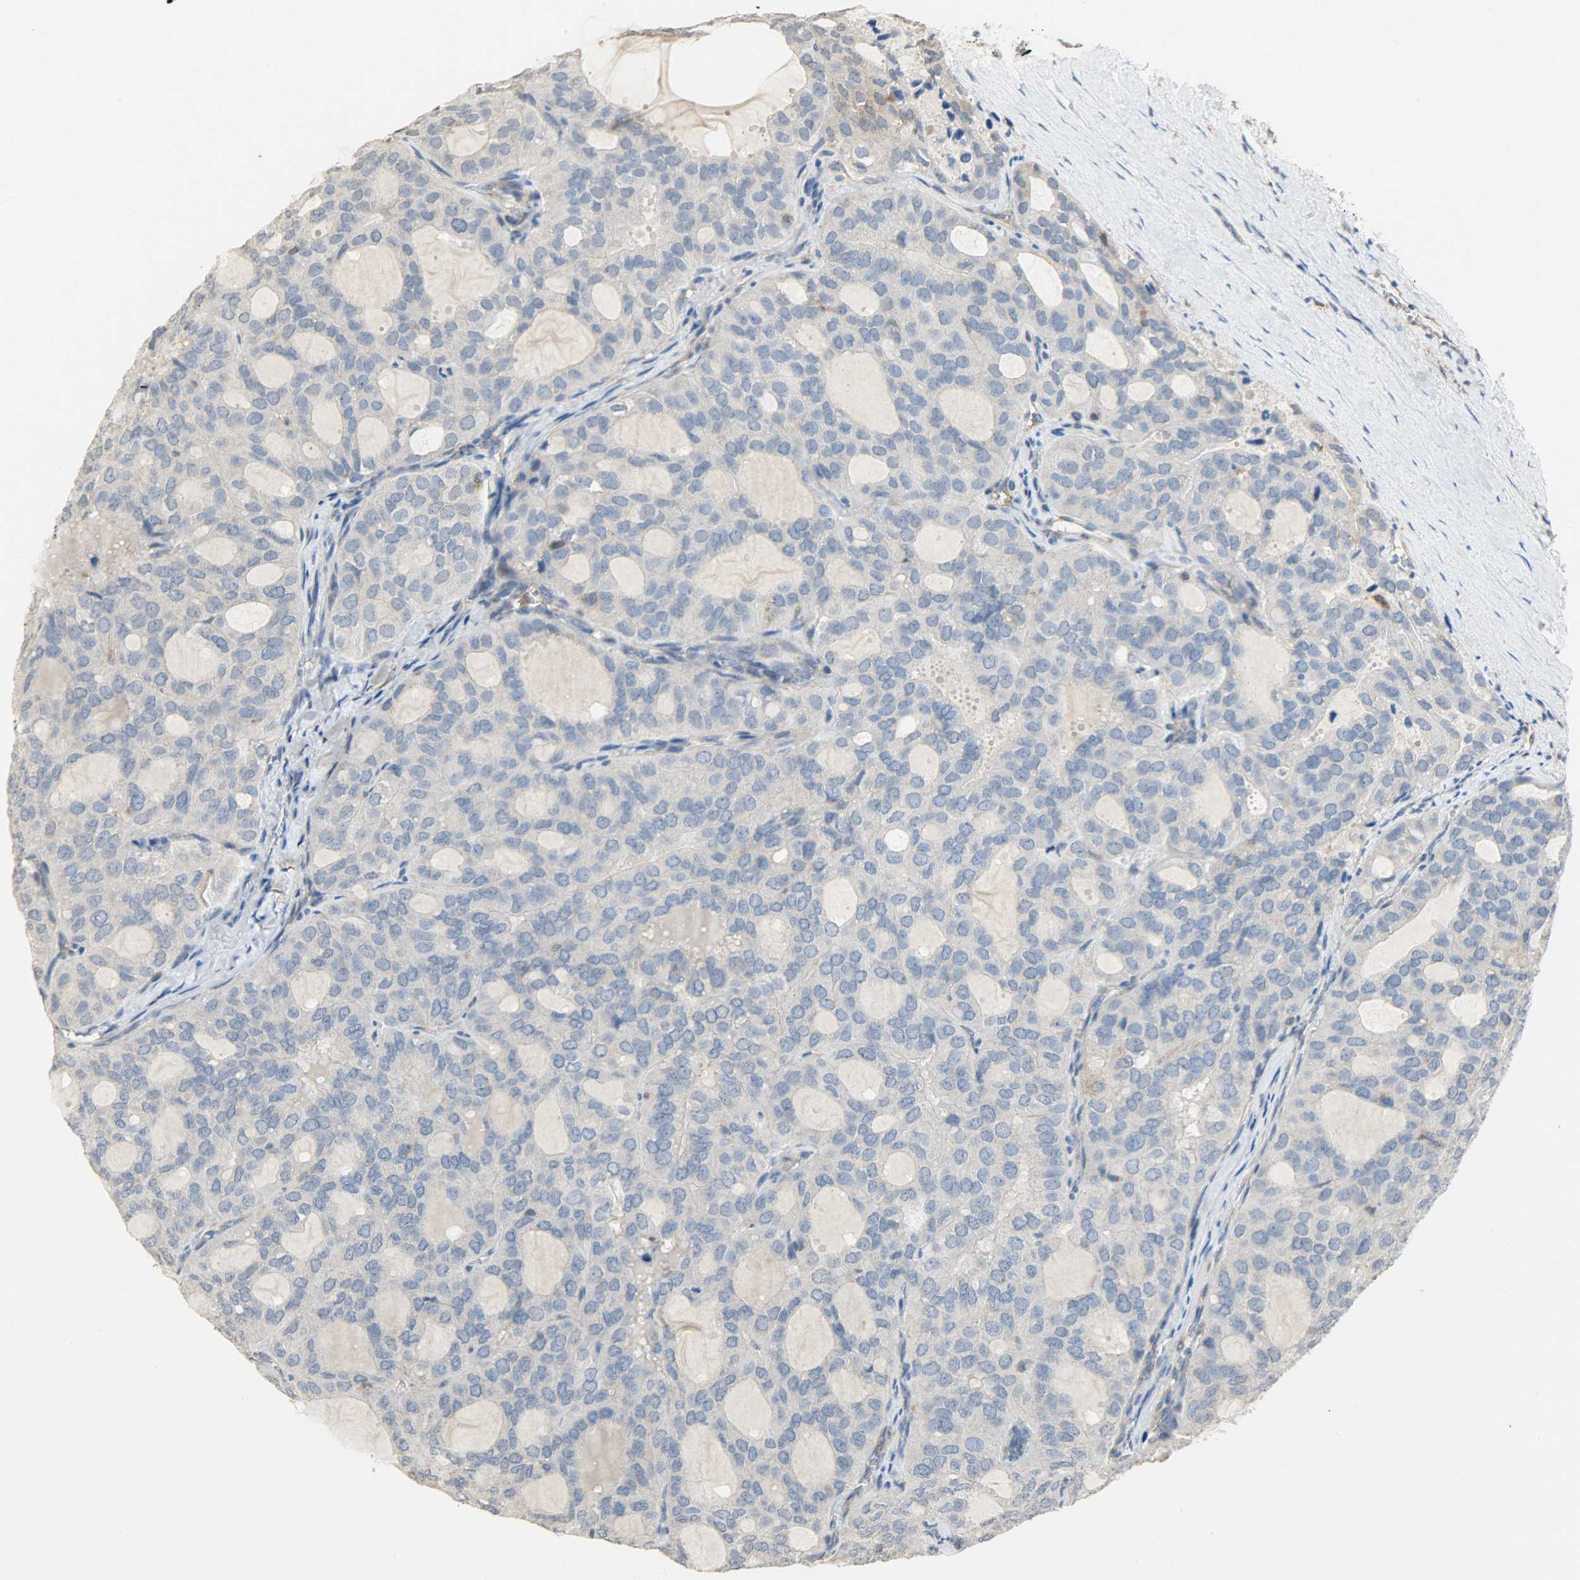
{"staining": {"intensity": "weak", "quantity": "25%-75%", "location": "cytoplasmic/membranous"}, "tissue": "thyroid cancer", "cell_type": "Tumor cells", "image_type": "cancer", "snomed": [{"axis": "morphology", "description": "Follicular adenoma carcinoma, NOS"}, {"axis": "topography", "description": "Thyroid gland"}], "caption": "Protein expression analysis of thyroid cancer exhibits weak cytoplasmic/membranous positivity in approximately 25%-75% of tumor cells. (Stains: DAB (3,3'-diaminobenzidine) in brown, nuclei in blue, Microscopy: brightfield microscopy at high magnification).", "gene": "TRIM21", "patient": {"sex": "male", "age": 75}}